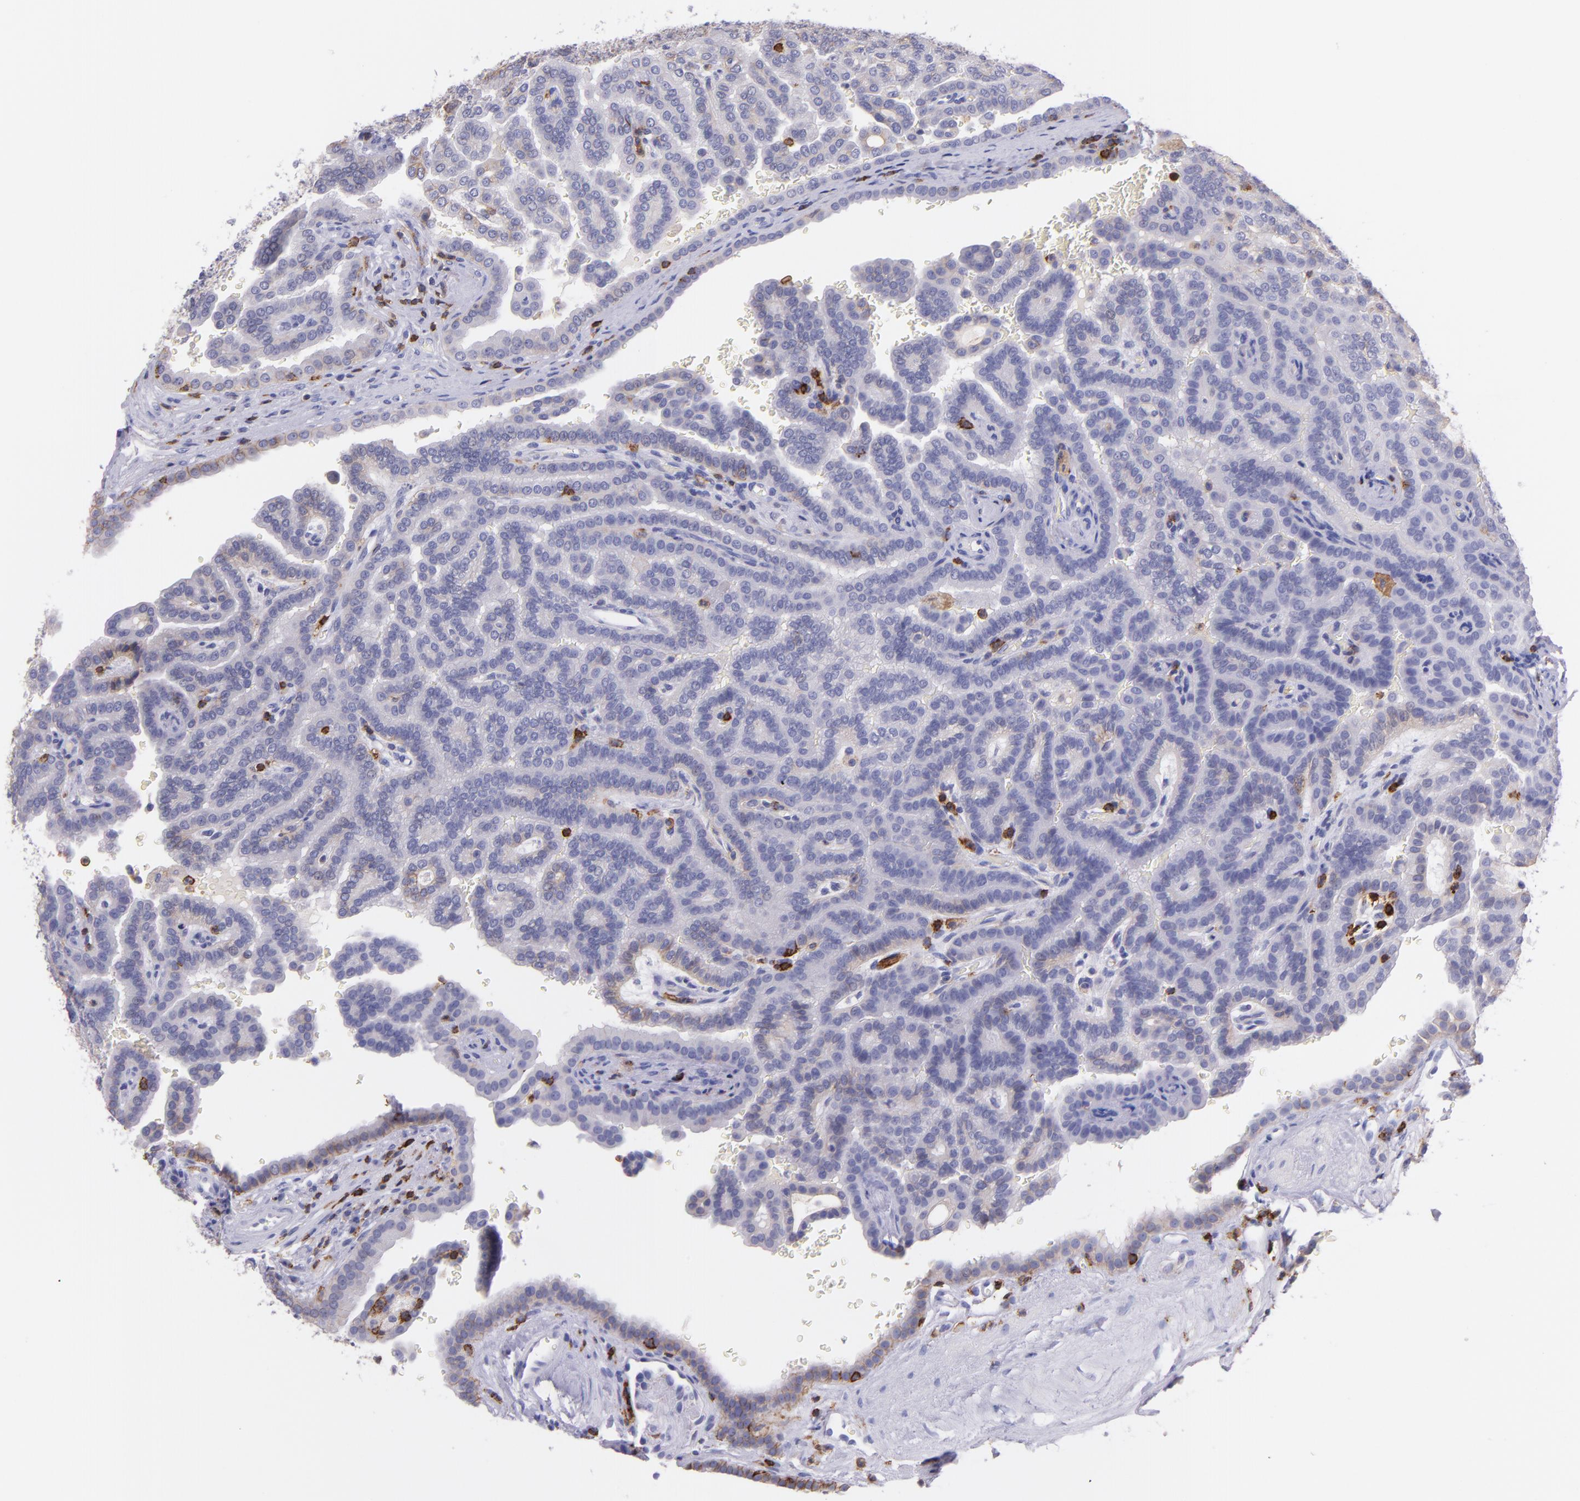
{"staining": {"intensity": "negative", "quantity": "none", "location": "none"}, "tissue": "renal cancer", "cell_type": "Tumor cells", "image_type": "cancer", "snomed": [{"axis": "morphology", "description": "Adenocarcinoma, NOS"}, {"axis": "topography", "description": "Kidney"}], "caption": "Histopathology image shows no protein staining in tumor cells of renal adenocarcinoma tissue. The staining is performed using DAB (3,3'-diaminobenzidine) brown chromogen with nuclei counter-stained in using hematoxylin.", "gene": "SPN", "patient": {"sex": "male", "age": 61}}